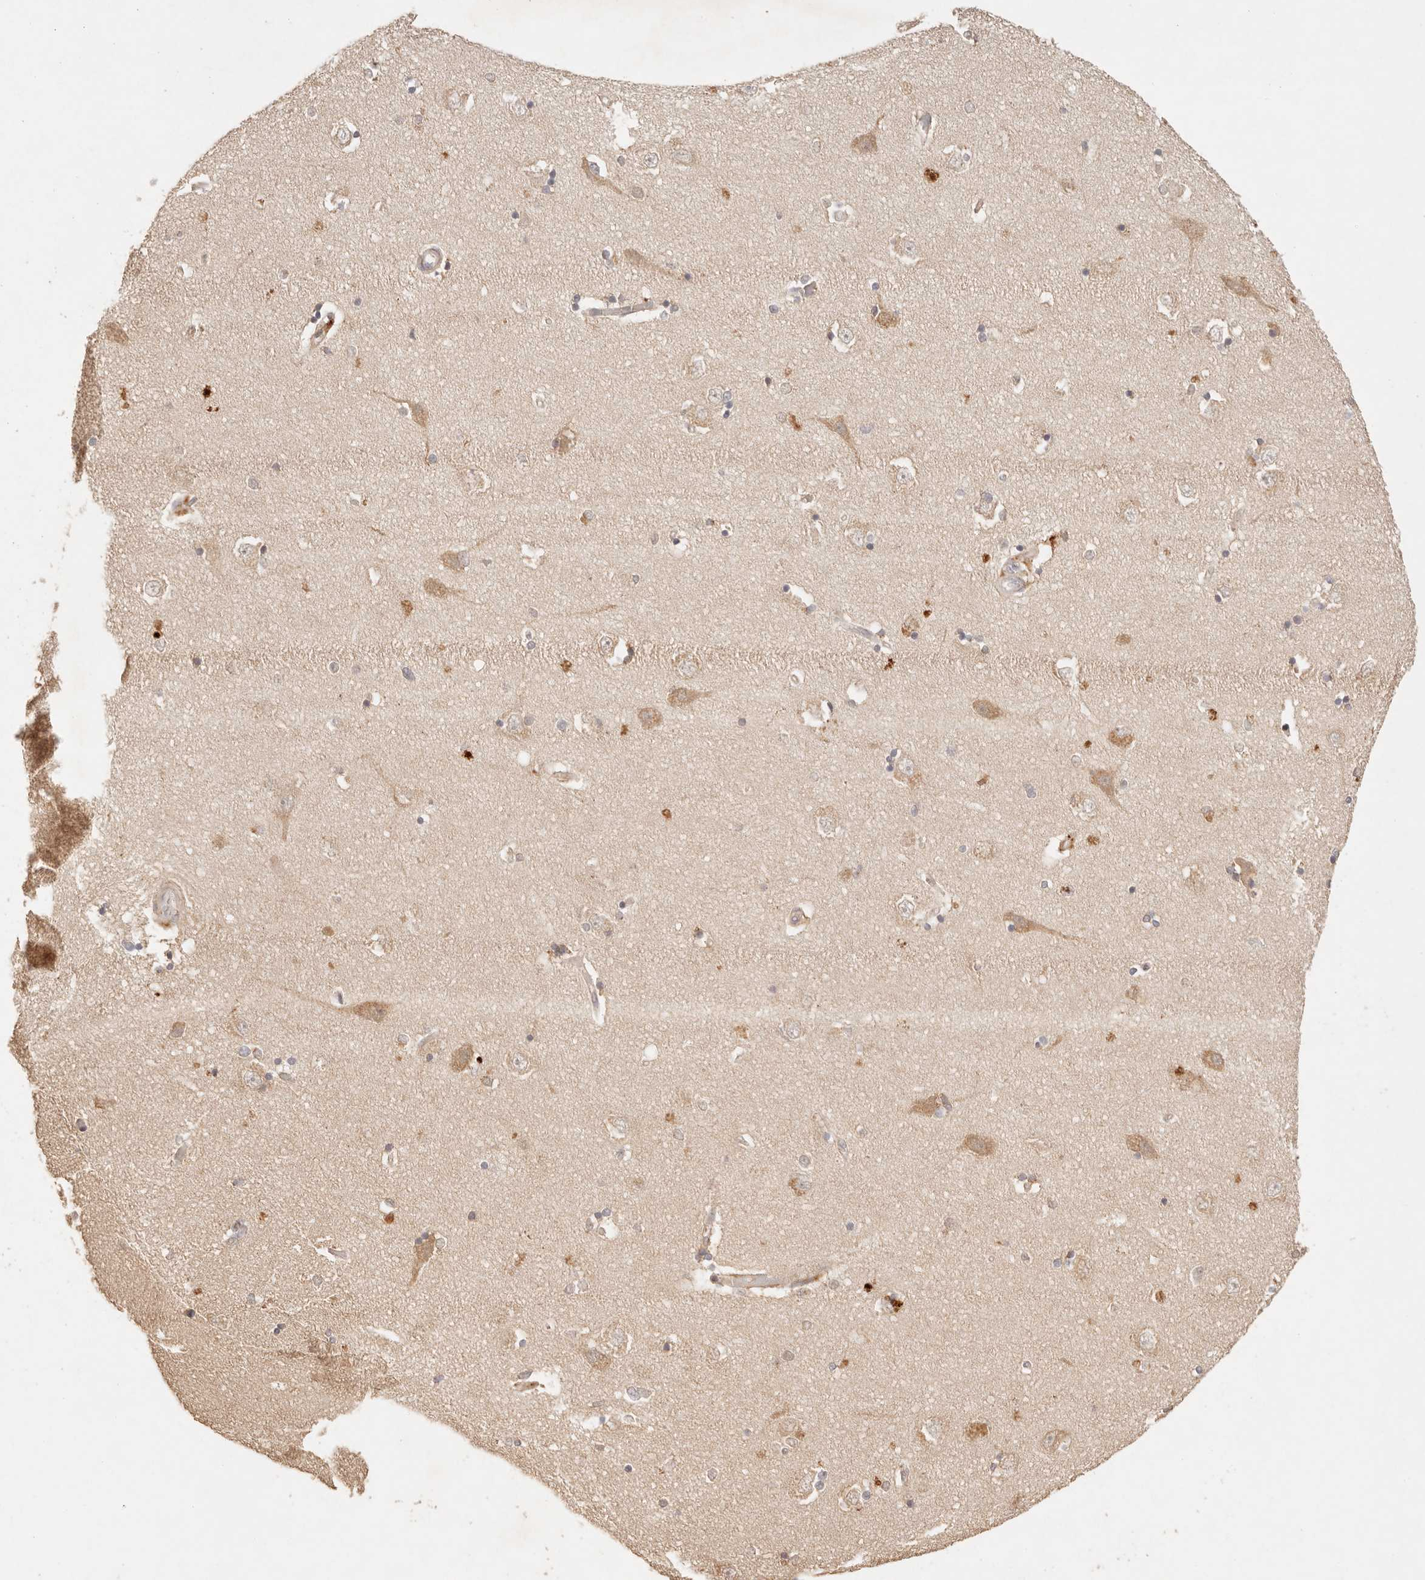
{"staining": {"intensity": "weak", "quantity": "<25%", "location": "cytoplasmic/membranous"}, "tissue": "hippocampus", "cell_type": "Glial cells", "image_type": "normal", "snomed": [{"axis": "morphology", "description": "Normal tissue, NOS"}, {"axis": "topography", "description": "Hippocampus"}], "caption": "The photomicrograph shows no staining of glial cells in unremarkable hippocampus. The staining is performed using DAB (3,3'-diaminobenzidine) brown chromogen with nuclei counter-stained in using hematoxylin.", "gene": "PHLDA3", "patient": {"sex": "male", "age": 45}}